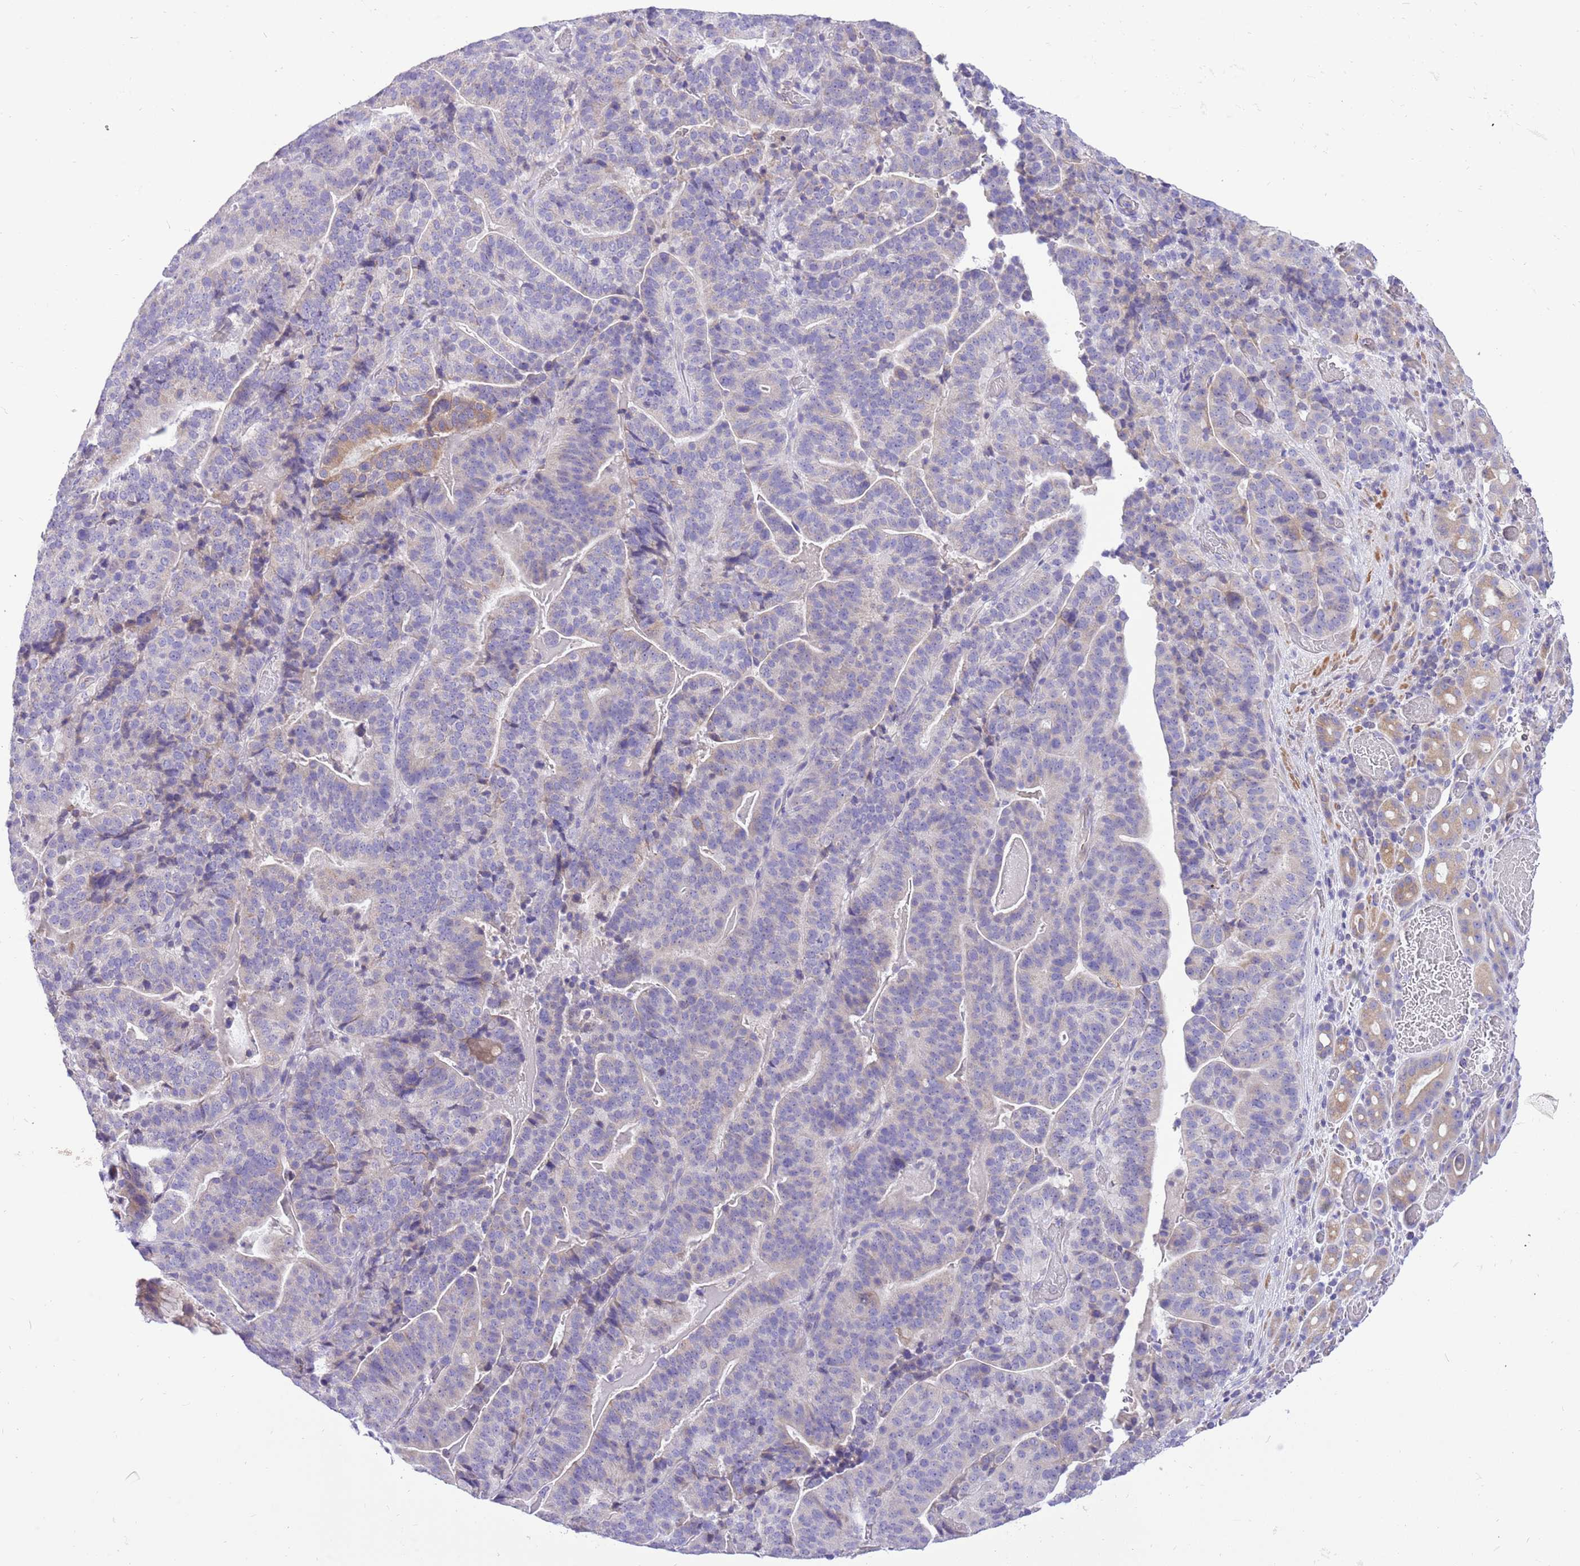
{"staining": {"intensity": "negative", "quantity": "none", "location": "none"}, "tissue": "stomach cancer", "cell_type": "Tumor cells", "image_type": "cancer", "snomed": [{"axis": "morphology", "description": "Adenocarcinoma, NOS"}, {"axis": "topography", "description": "Stomach"}], "caption": "A high-resolution image shows IHC staining of stomach adenocarcinoma, which shows no significant positivity in tumor cells.", "gene": "GLCE", "patient": {"sex": "male", "age": 48}}